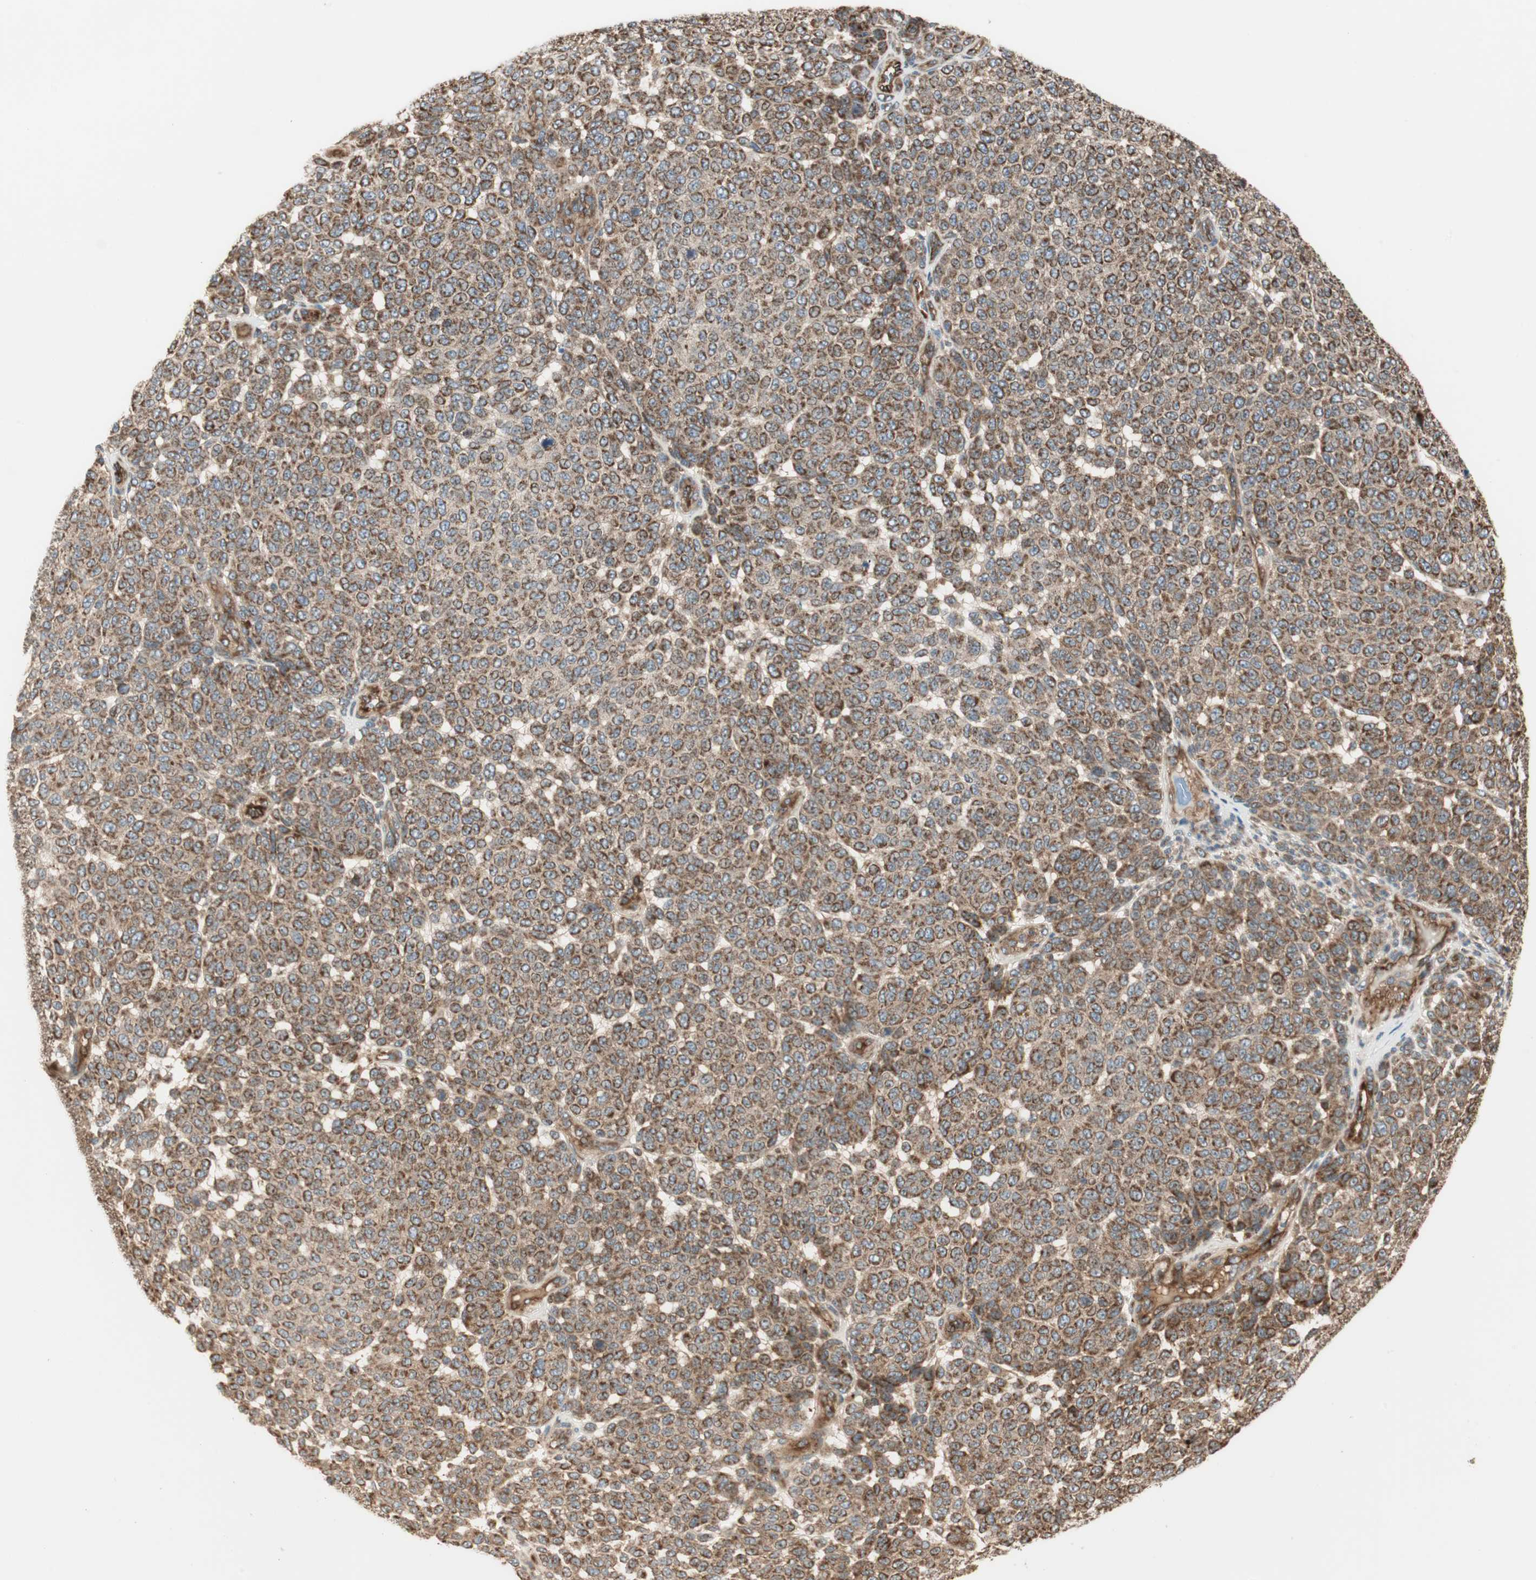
{"staining": {"intensity": "strong", "quantity": ">75%", "location": "cytoplasmic/membranous"}, "tissue": "melanoma", "cell_type": "Tumor cells", "image_type": "cancer", "snomed": [{"axis": "morphology", "description": "Malignant melanoma, NOS"}, {"axis": "topography", "description": "Skin"}], "caption": "Protein expression analysis of human melanoma reveals strong cytoplasmic/membranous staining in approximately >75% of tumor cells.", "gene": "CTTNBP2NL", "patient": {"sex": "male", "age": 59}}